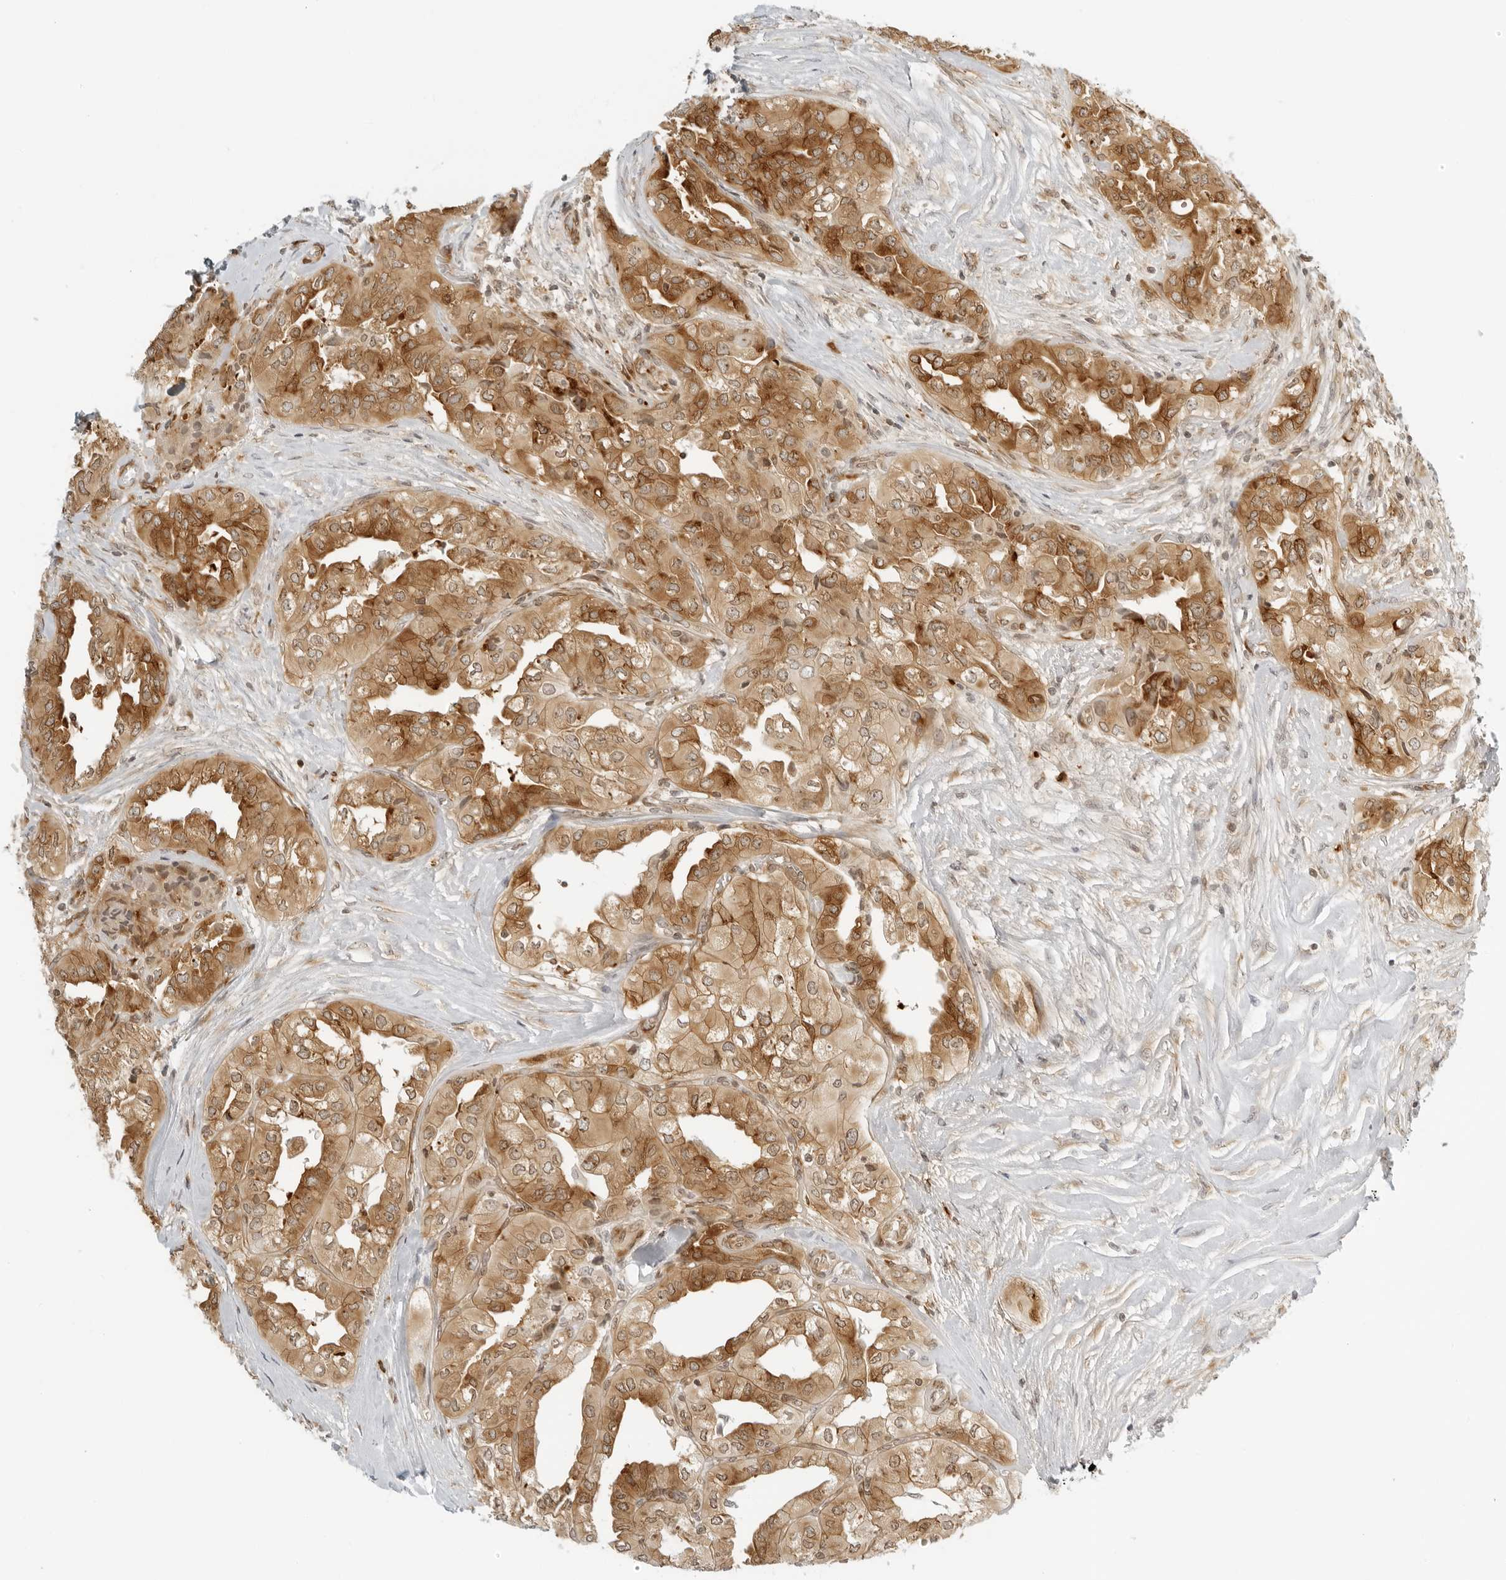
{"staining": {"intensity": "moderate", "quantity": ">75%", "location": "cytoplasmic/membranous"}, "tissue": "thyroid cancer", "cell_type": "Tumor cells", "image_type": "cancer", "snomed": [{"axis": "morphology", "description": "Papillary adenocarcinoma, NOS"}, {"axis": "topography", "description": "Thyroid gland"}], "caption": "Papillary adenocarcinoma (thyroid) stained for a protein (brown) displays moderate cytoplasmic/membranous positive positivity in approximately >75% of tumor cells.", "gene": "EIF4G1", "patient": {"sex": "female", "age": 59}}